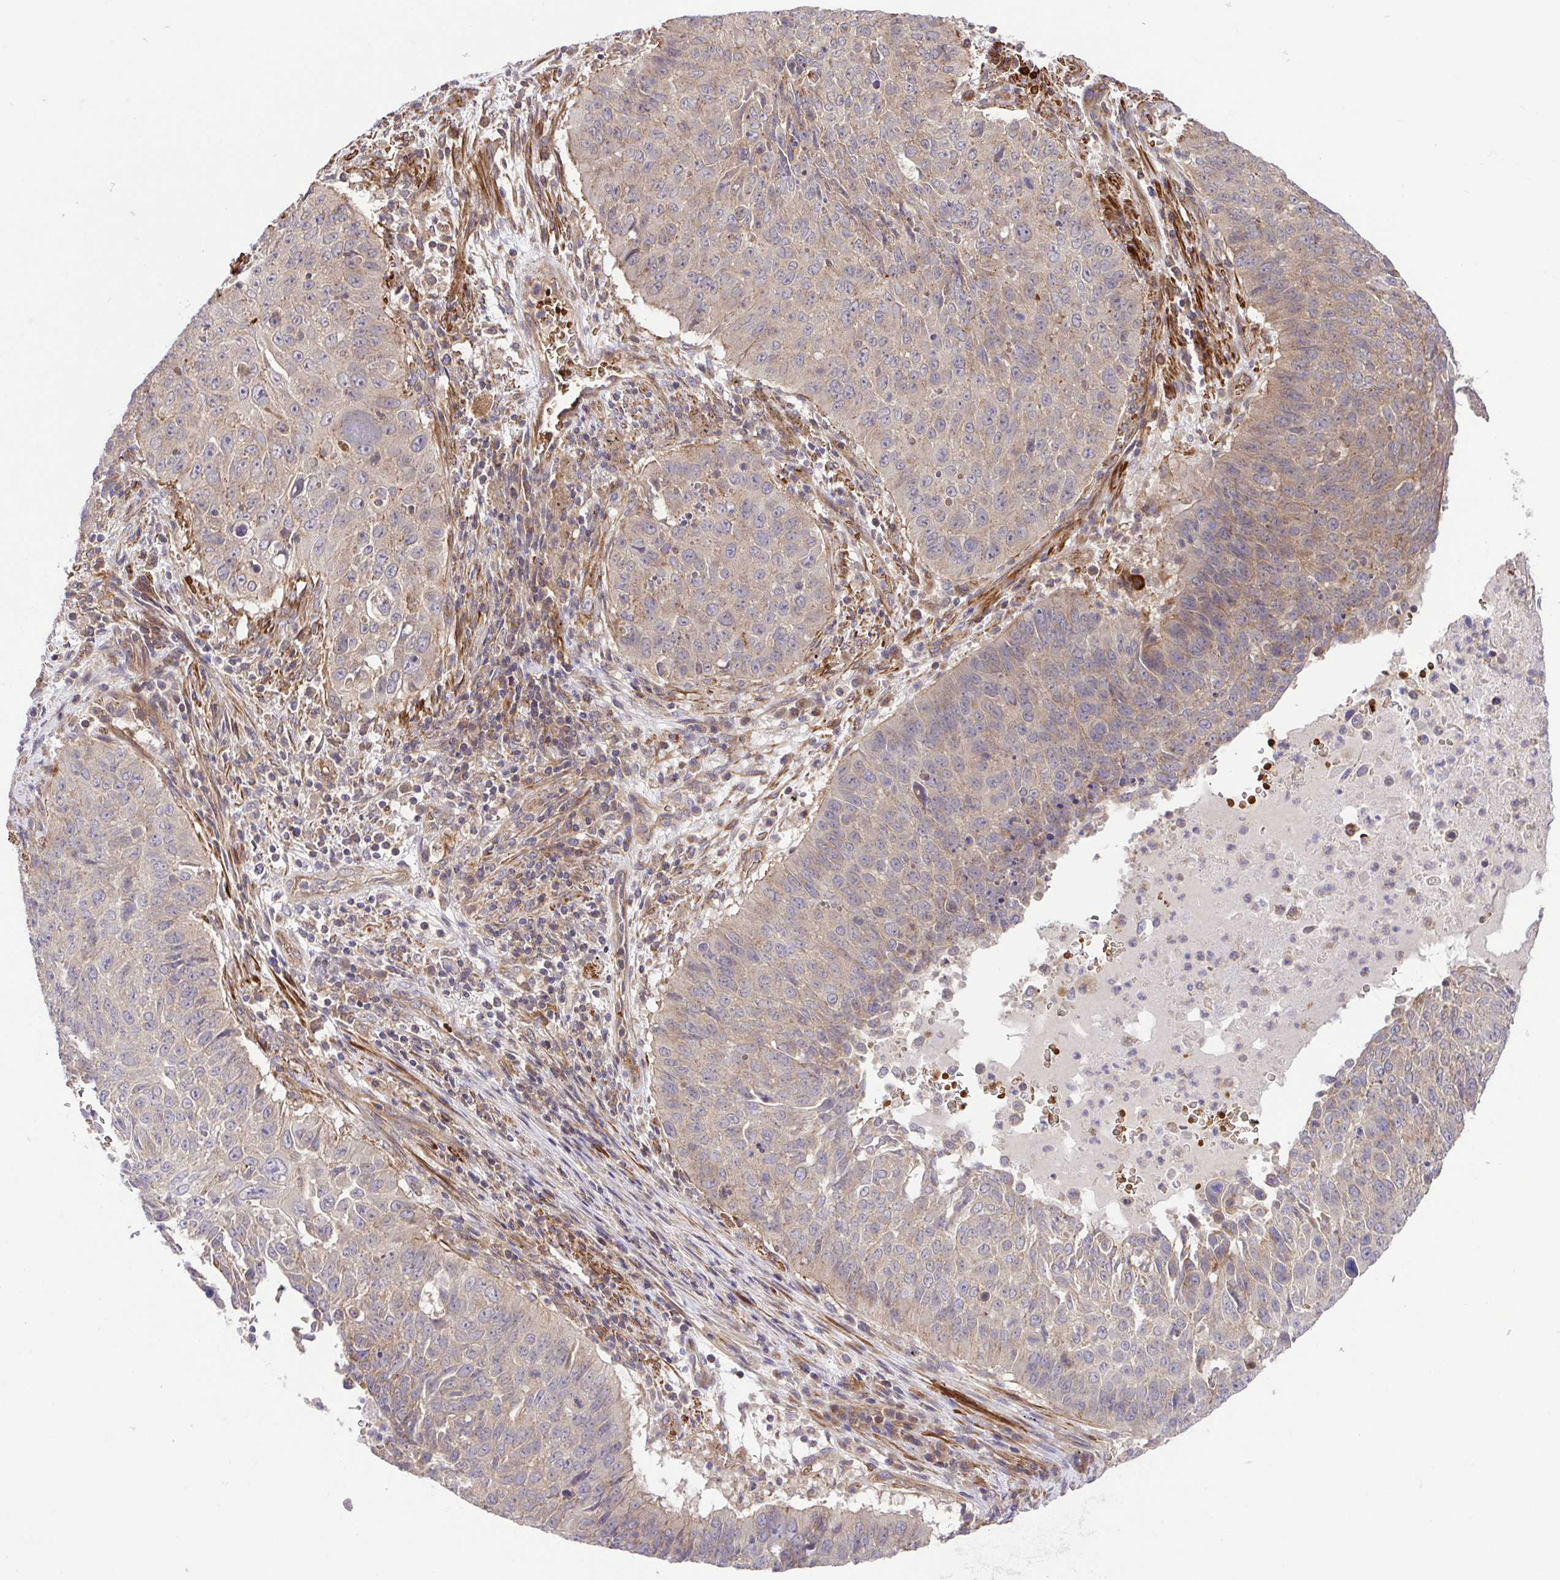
{"staining": {"intensity": "weak", "quantity": "25%-75%", "location": "cytoplasmic/membranous"}, "tissue": "lung cancer", "cell_type": "Tumor cells", "image_type": "cancer", "snomed": [{"axis": "morphology", "description": "Normal tissue, NOS"}, {"axis": "morphology", "description": "Squamous cell carcinoma, NOS"}, {"axis": "topography", "description": "Bronchus"}, {"axis": "topography", "description": "Lung"}], "caption": "Human lung cancer (squamous cell carcinoma) stained with a brown dye demonstrates weak cytoplasmic/membranous positive staining in approximately 25%-75% of tumor cells.", "gene": "IDE", "patient": {"sex": "male", "age": 64}}